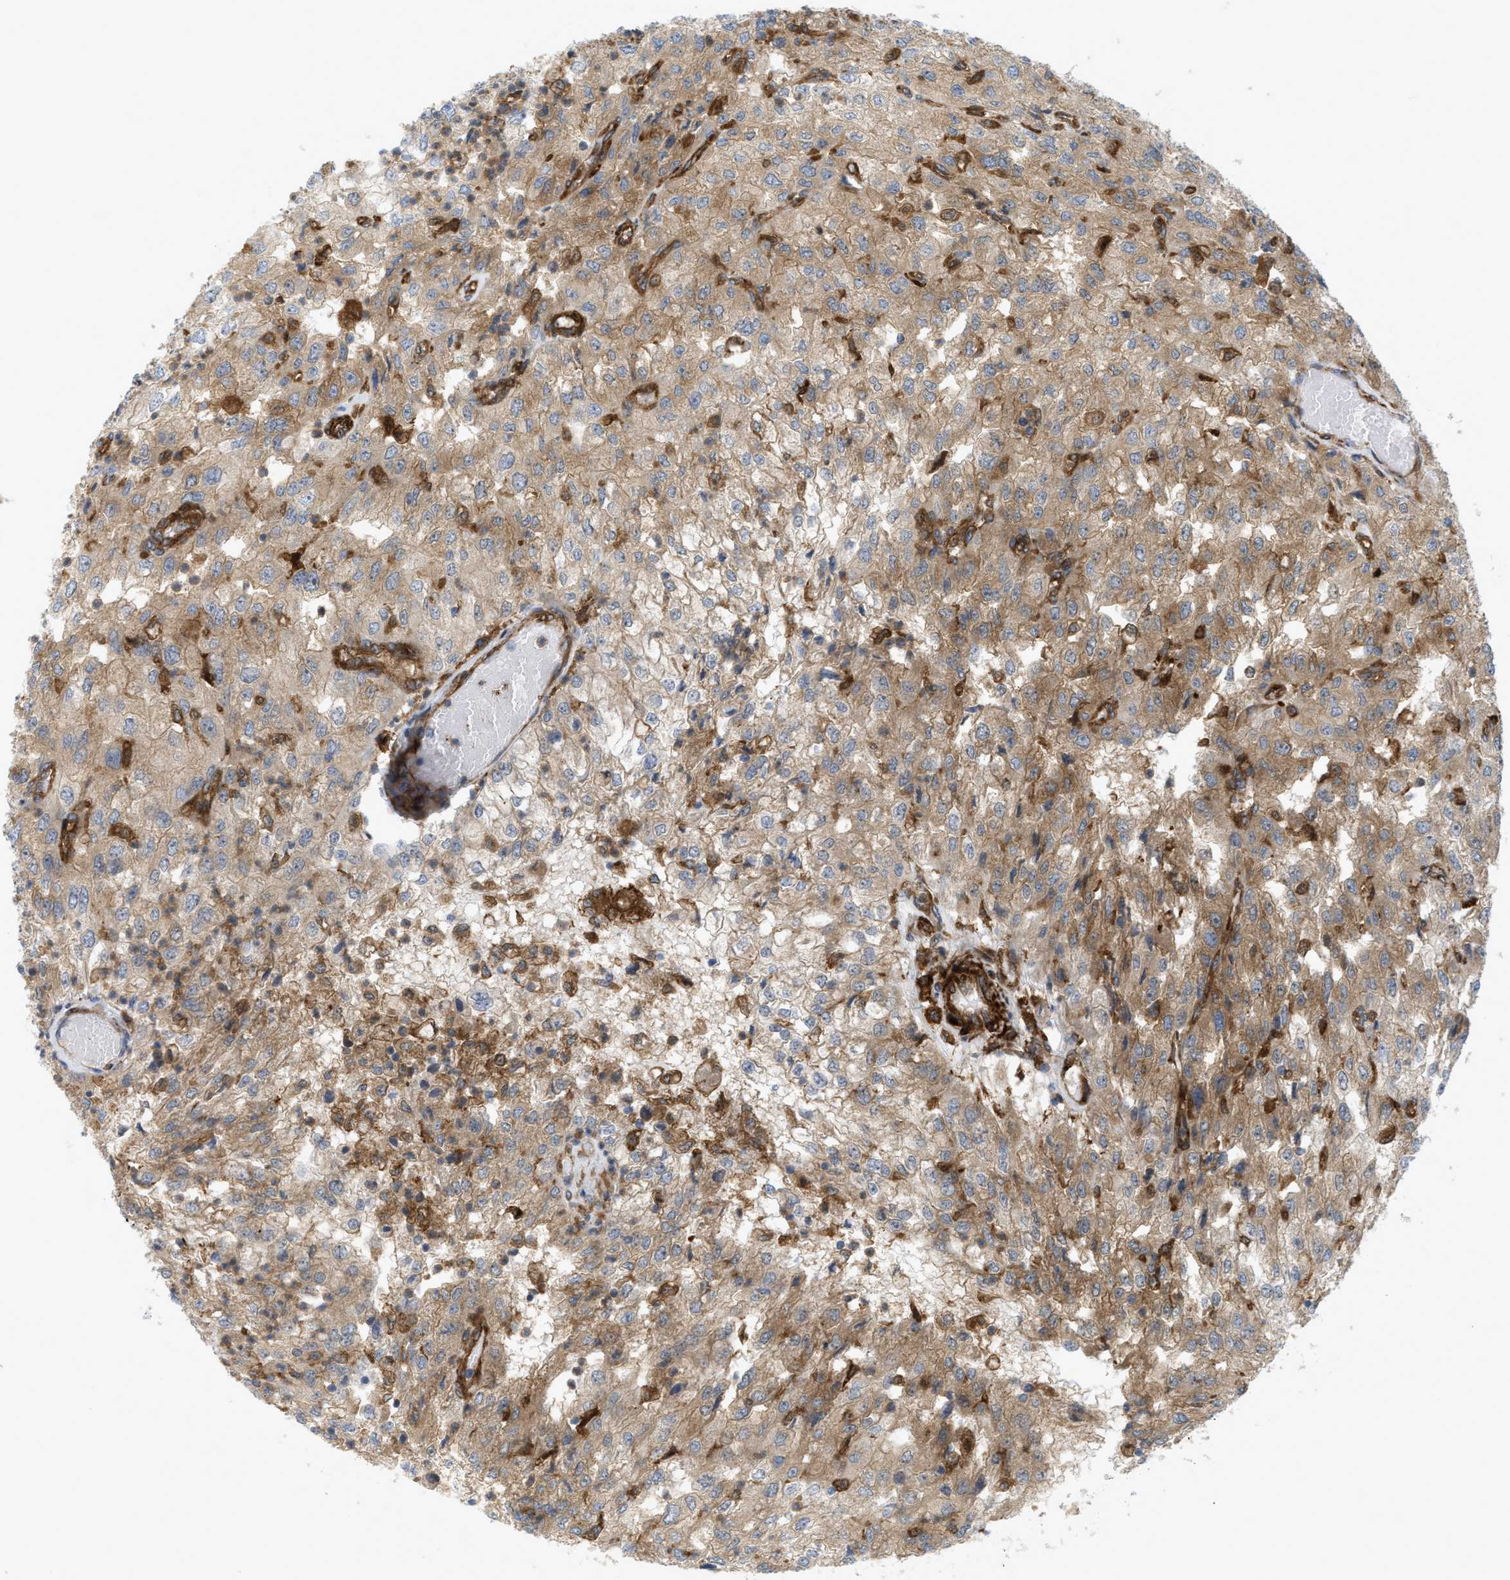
{"staining": {"intensity": "moderate", "quantity": ">75%", "location": "cytoplasmic/membranous"}, "tissue": "renal cancer", "cell_type": "Tumor cells", "image_type": "cancer", "snomed": [{"axis": "morphology", "description": "Adenocarcinoma, NOS"}, {"axis": "topography", "description": "Kidney"}], "caption": "Immunohistochemical staining of human renal cancer displays medium levels of moderate cytoplasmic/membranous expression in about >75% of tumor cells. The staining is performed using DAB brown chromogen to label protein expression. The nuclei are counter-stained blue using hematoxylin.", "gene": "PICALM", "patient": {"sex": "female", "age": 54}}